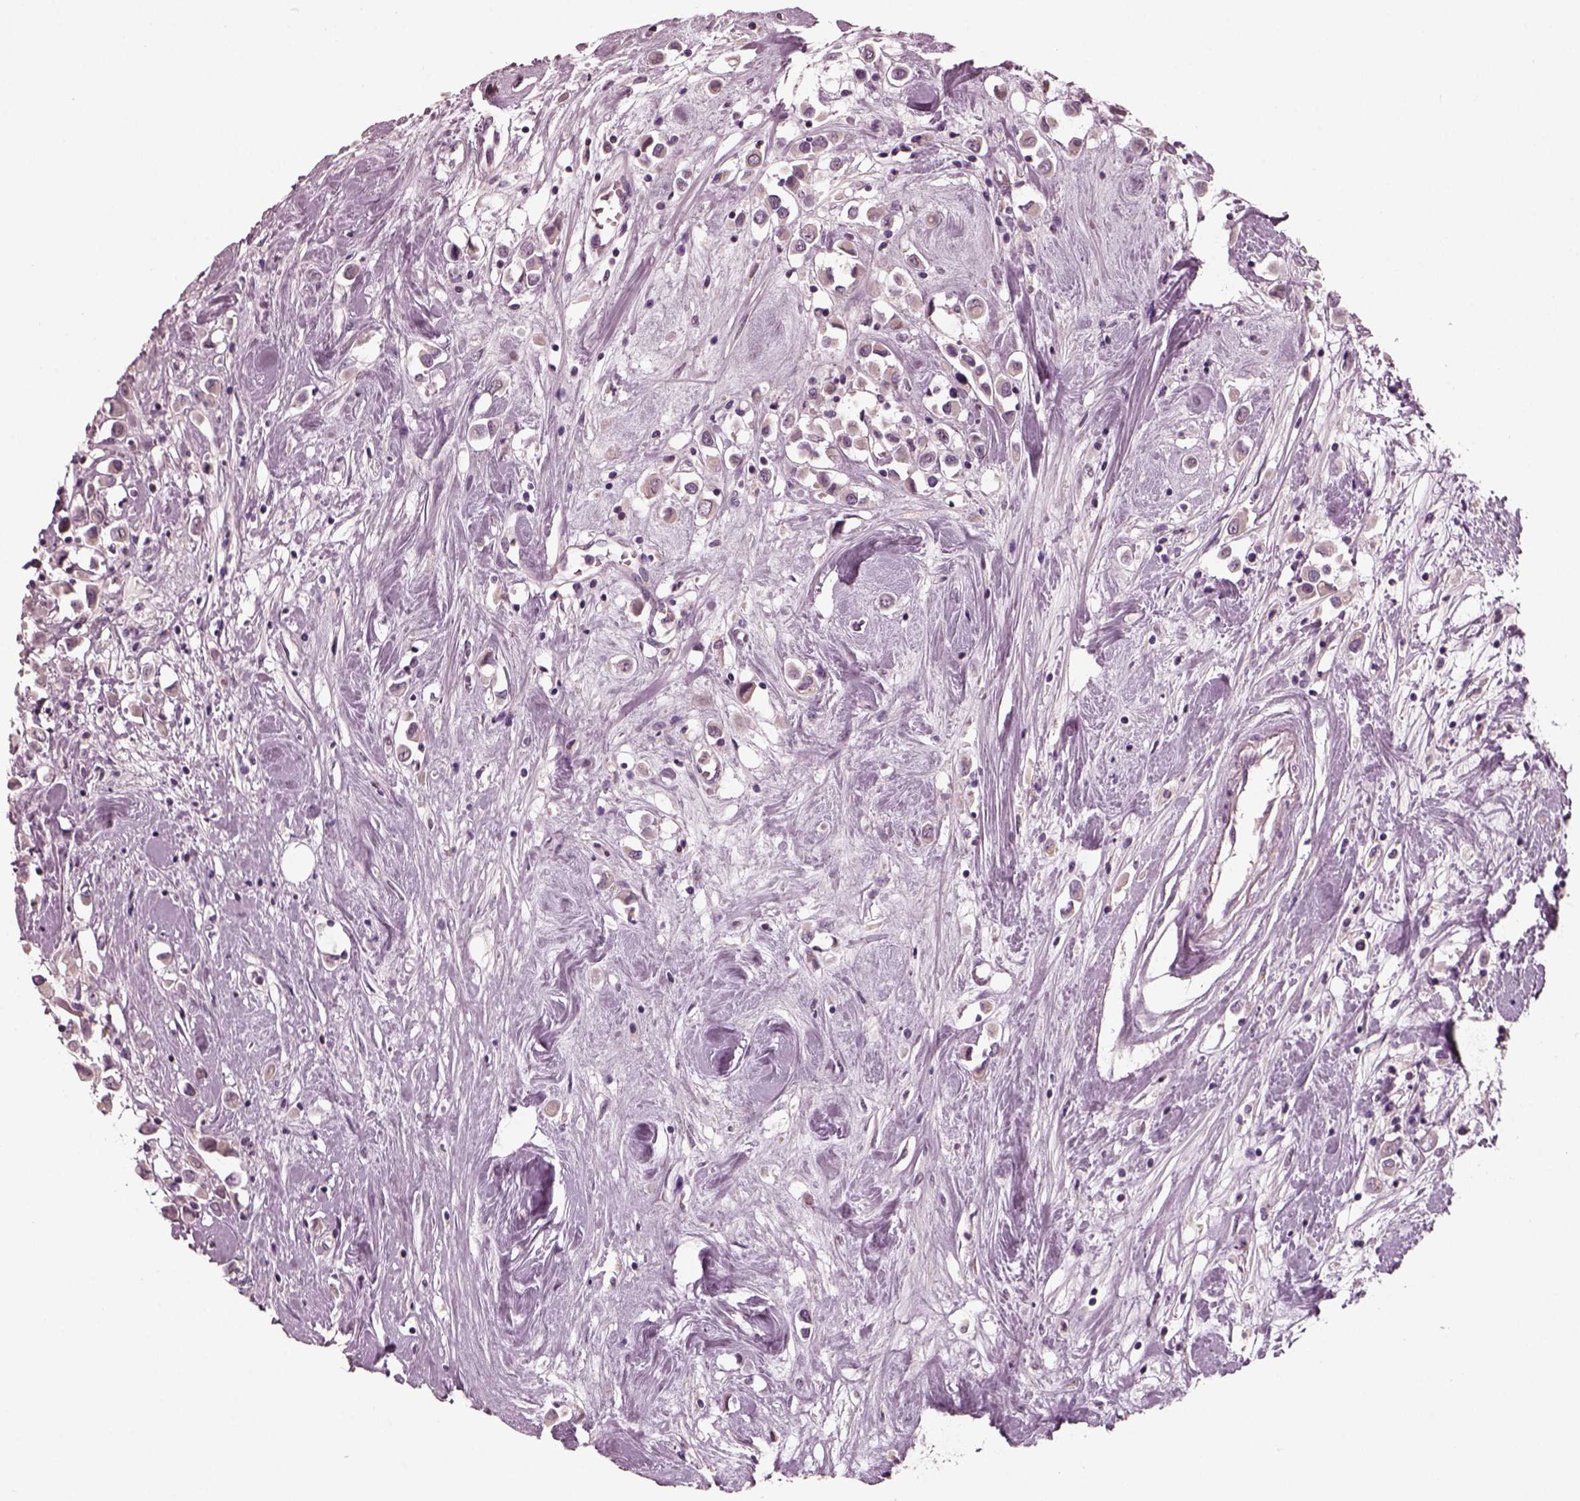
{"staining": {"intensity": "negative", "quantity": "none", "location": "none"}, "tissue": "breast cancer", "cell_type": "Tumor cells", "image_type": "cancer", "snomed": [{"axis": "morphology", "description": "Duct carcinoma"}, {"axis": "topography", "description": "Breast"}], "caption": "This is an IHC image of breast cancer. There is no expression in tumor cells.", "gene": "RCVRN", "patient": {"sex": "female", "age": 61}}